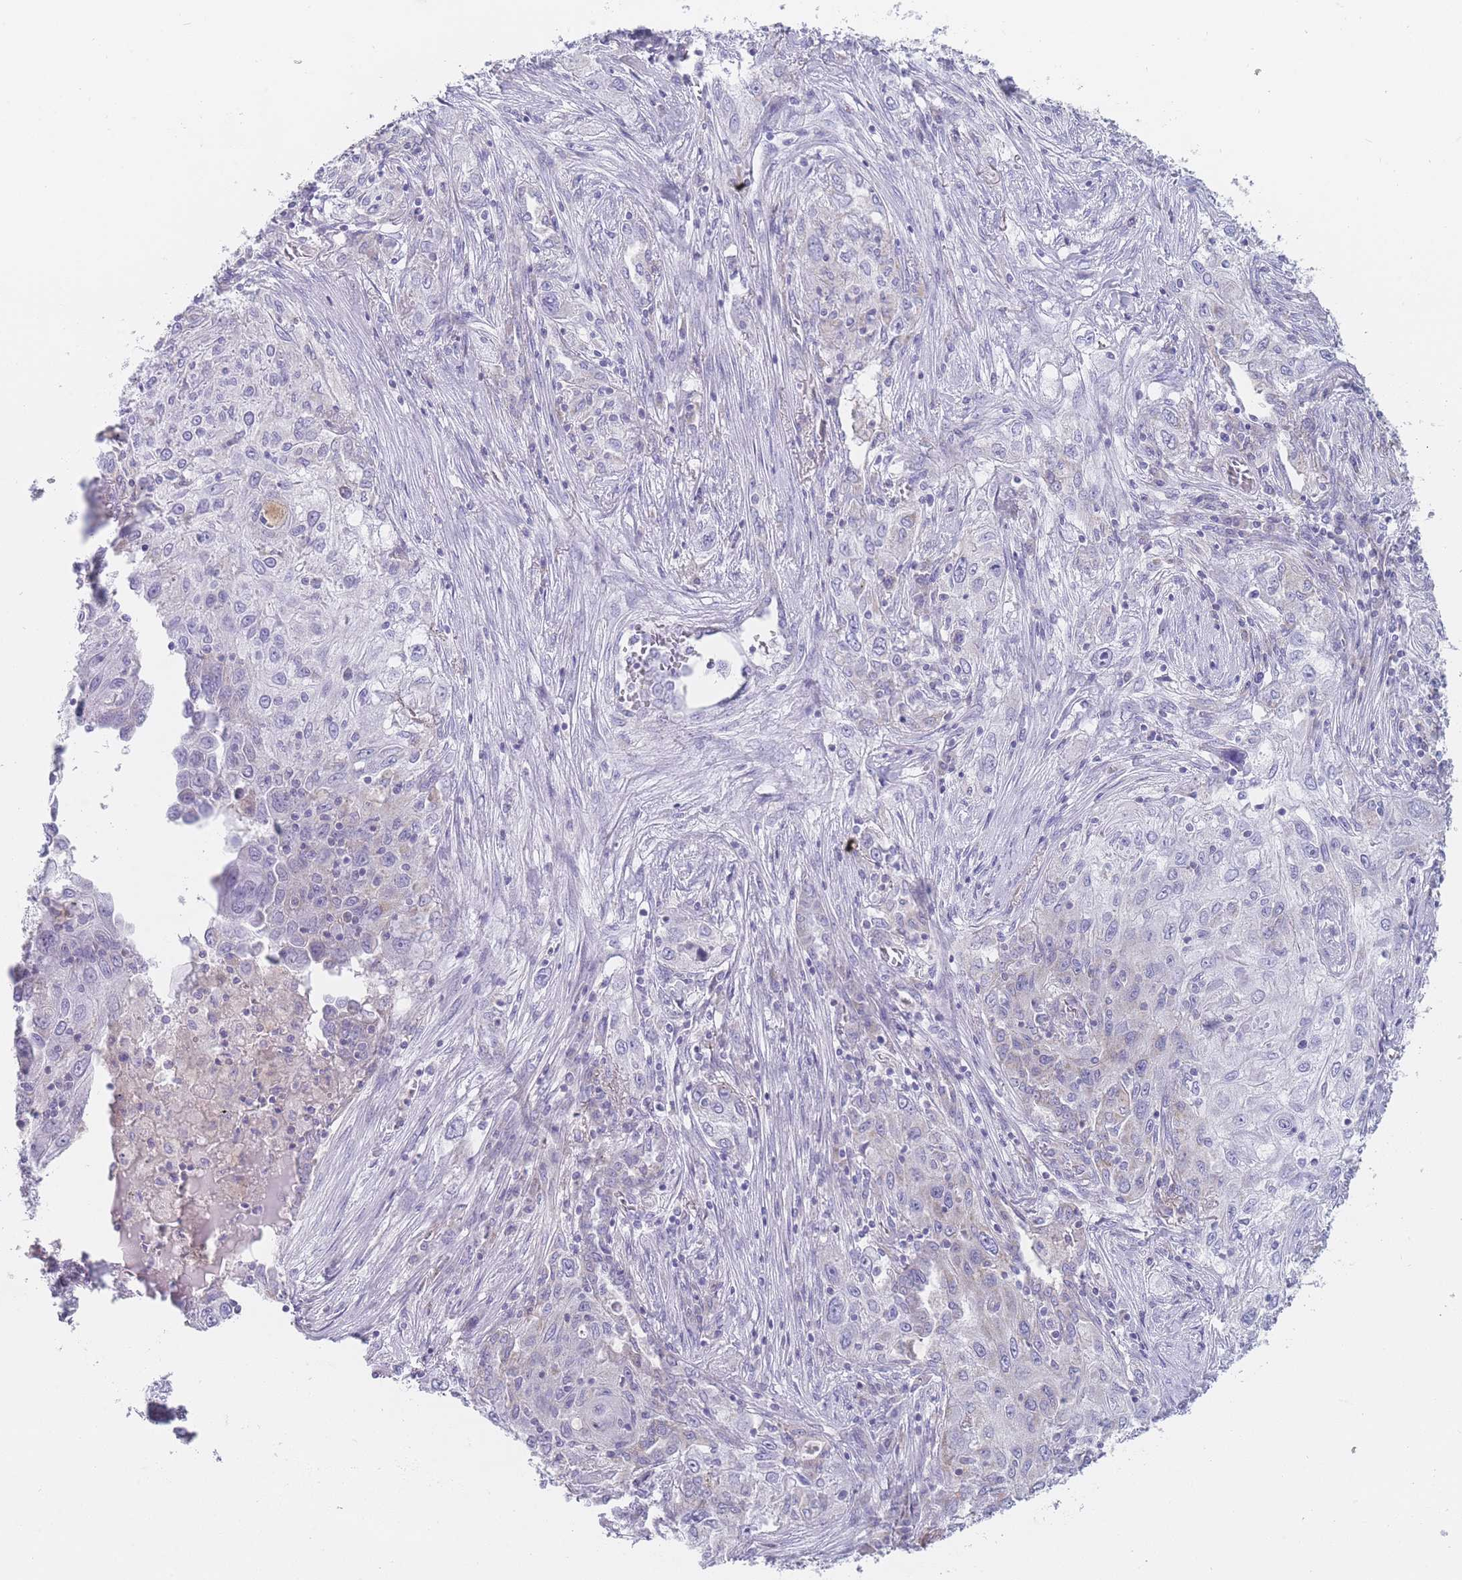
{"staining": {"intensity": "negative", "quantity": "none", "location": "none"}, "tissue": "lung cancer", "cell_type": "Tumor cells", "image_type": "cancer", "snomed": [{"axis": "morphology", "description": "Squamous cell carcinoma, NOS"}, {"axis": "topography", "description": "Lung"}], "caption": "Tumor cells show no significant protein expression in lung cancer (squamous cell carcinoma).", "gene": "MRPS14", "patient": {"sex": "female", "age": 69}}